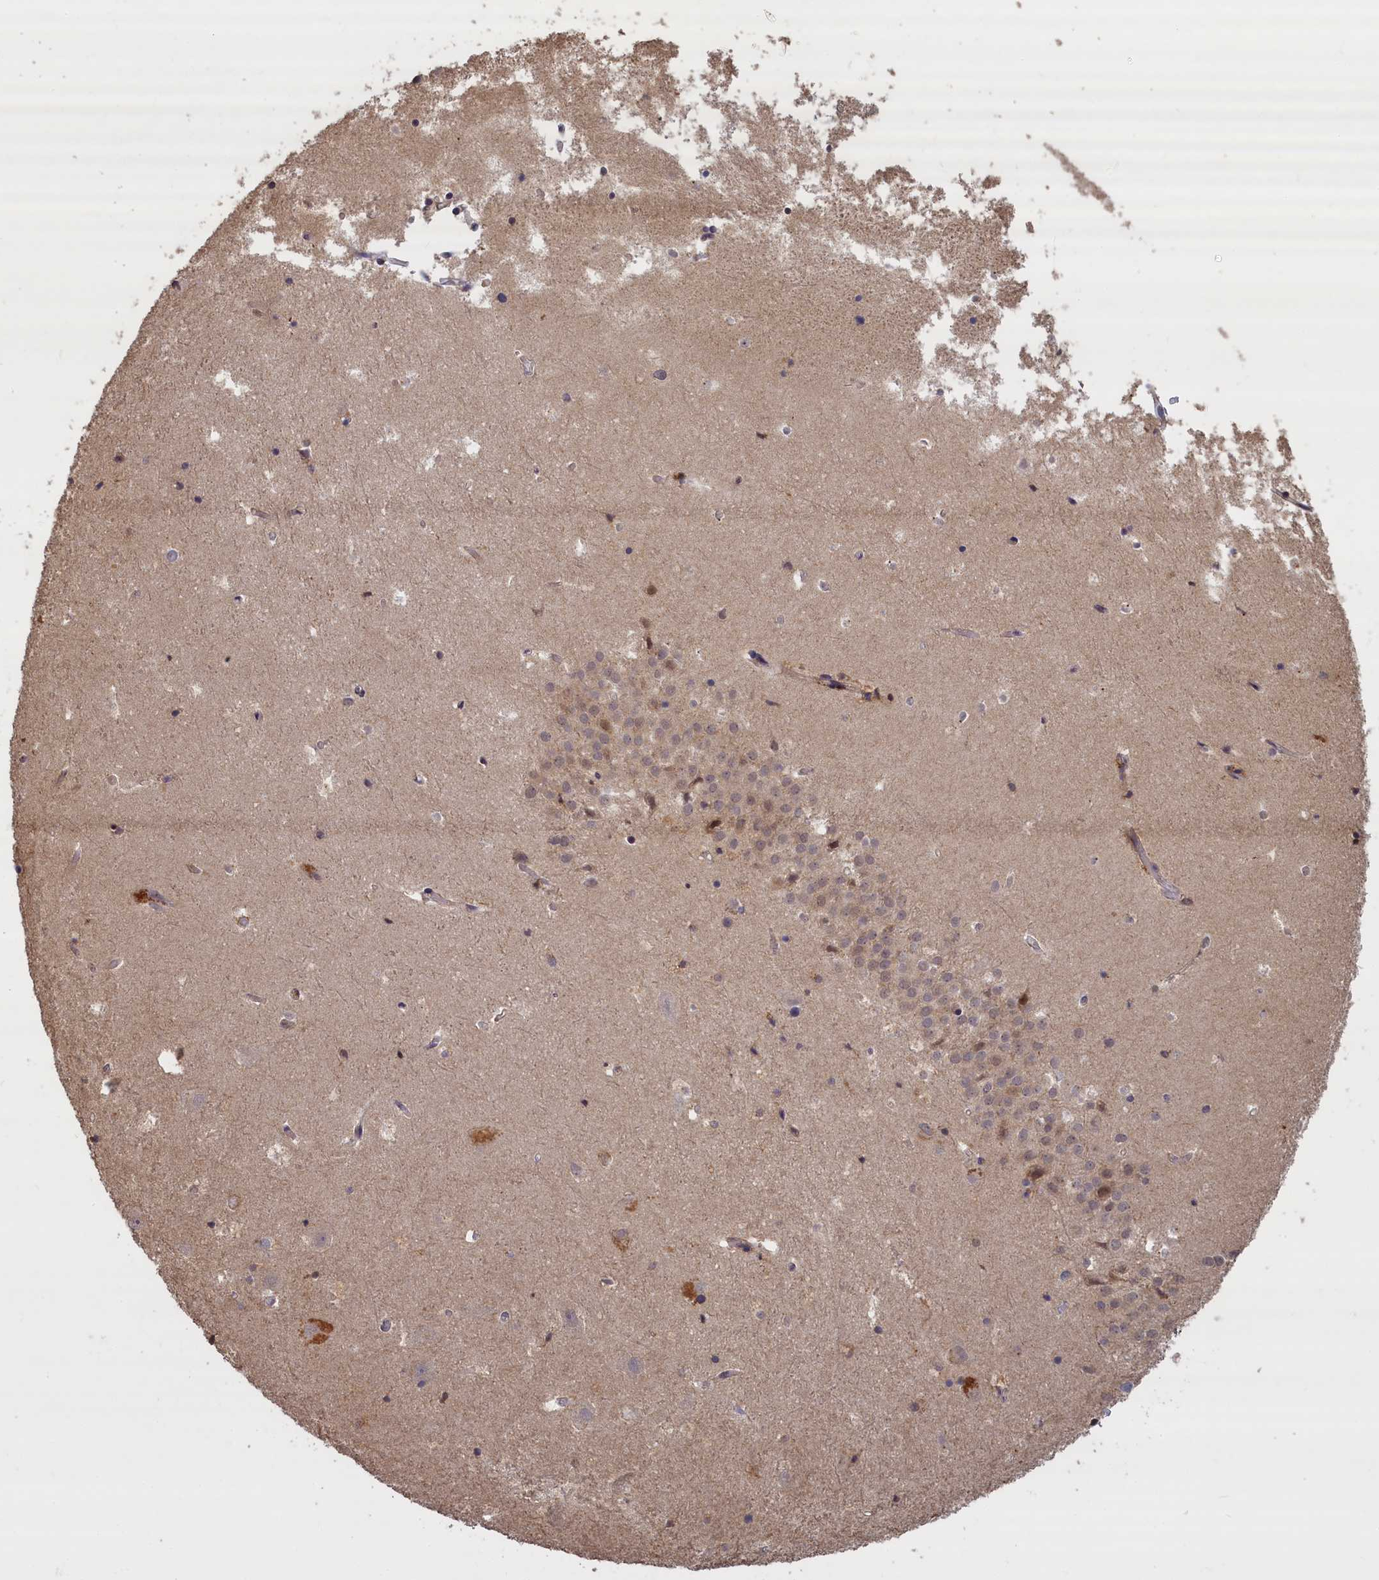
{"staining": {"intensity": "weak", "quantity": "<25%", "location": "cytoplasmic/membranous"}, "tissue": "hippocampus", "cell_type": "Glial cells", "image_type": "normal", "snomed": [{"axis": "morphology", "description": "Normal tissue, NOS"}, {"axis": "topography", "description": "Hippocampus"}], "caption": "A high-resolution image shows immunohistochemistry staining of normal hippocampus, which reveals no significant positivity in glial cells. (Immunohistochemistry, brightfield microscopy, high magnification).", "gene": "UCHL3", "patient": {"sex": "female", "age": 52}}